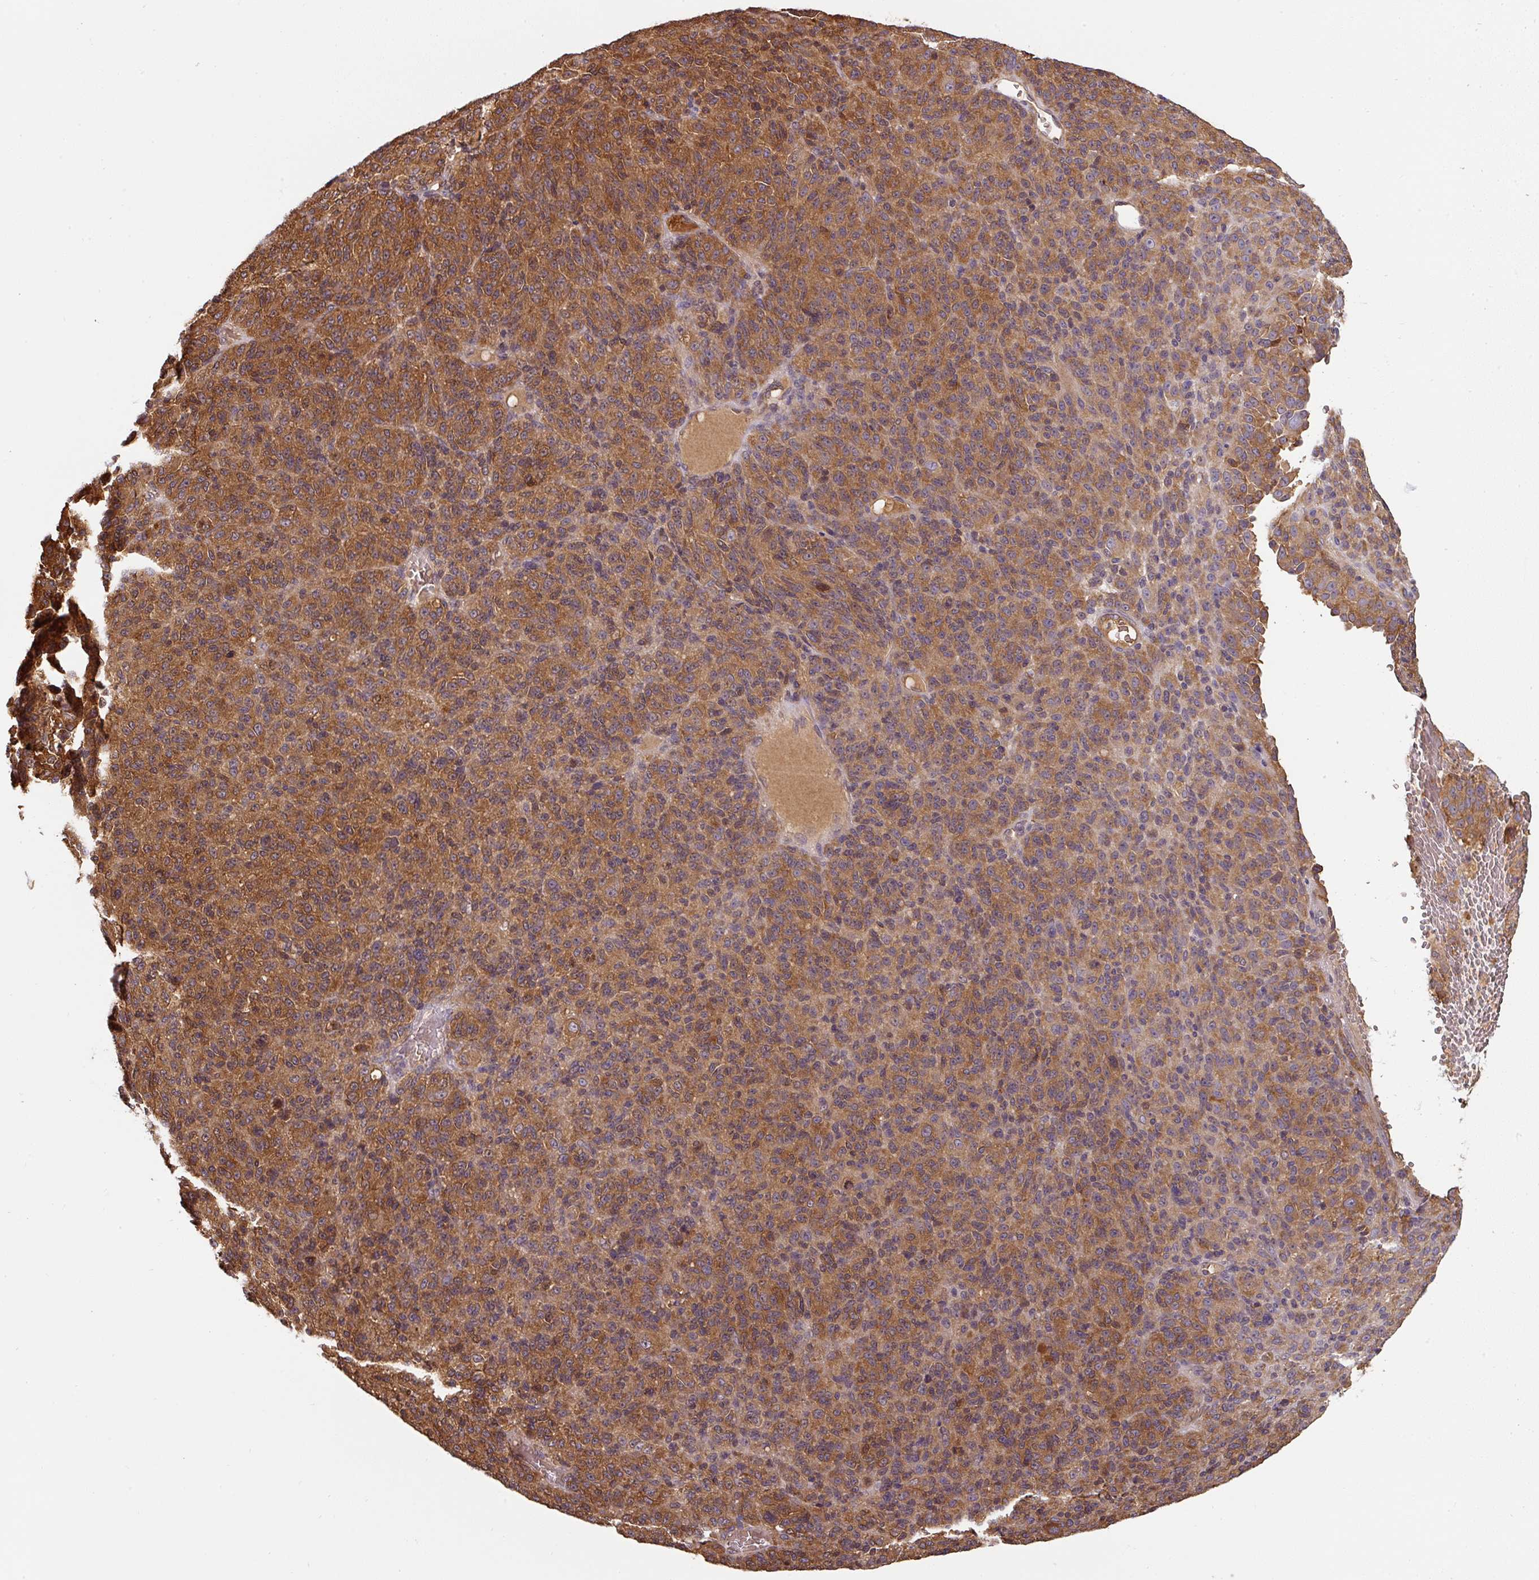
{"staining": {"intensity": "strong", "quantity": ">75%", "location": "cytoplasmic/membranous"}, "tissue": "melanoma", "cell_type": "Tumor cells", "image_type": "cancer", "snomed": [{"axis": "morphology", "description": "Malignant melanoma, Metastatic site"}, {"axis": "topography", "description": "Brain"}], "caption": "Immunohistochemistry (IHC) photomicrograph of human malignant melanoma (metastatic site) stained for a protein (brown), which shows high levels of strong cytoplasmic/membranous expression in about >75% of tumor cells.", "gene": "ST13", "patient": {"sex": "female", "age": 56}}